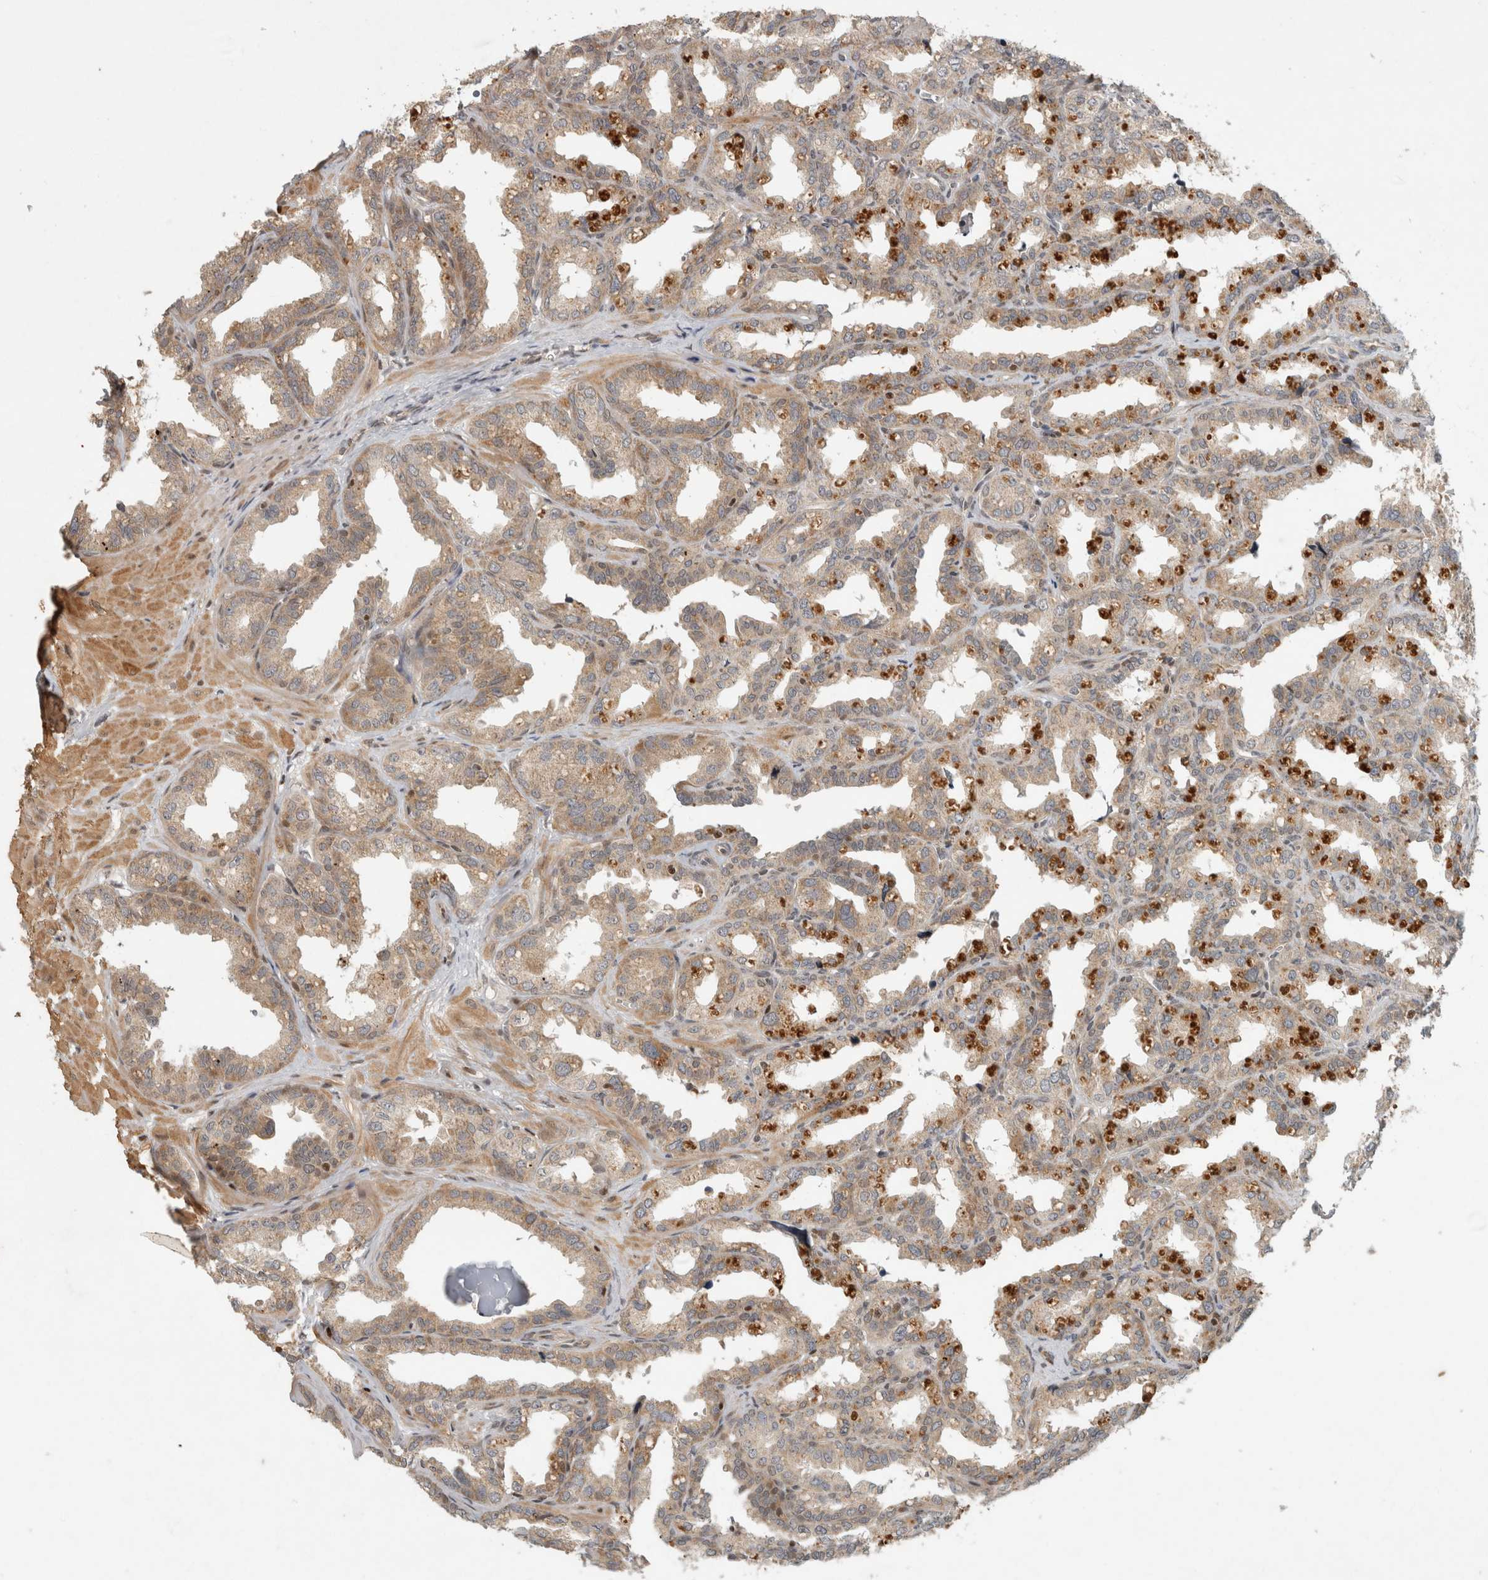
{"staining": {"intensity": "weak", "quantity": ">75%", "location": "cytoplasmic/membranous"}, "tissue": "seminal vesicle", "cell_type": "Glandular cells", "image_type": "normal", "snomed": [{"axis": "morphology", "description": "Normal tissue, NOS"}, {"axis": "topography", "description": "Prostate"}, {"axis": "topography", "description": "Seminal veicle"}], "caption": "Glandular cells exhibit weak cytoplasmic/membranous expression in approximately >75% of cells in unremarkable seminal vesicle. (brown staining indicates protein expression, while blue staining denotes nuclei).", "gene": "KDM8", "patient": {"sex": "male", "age": 51}}